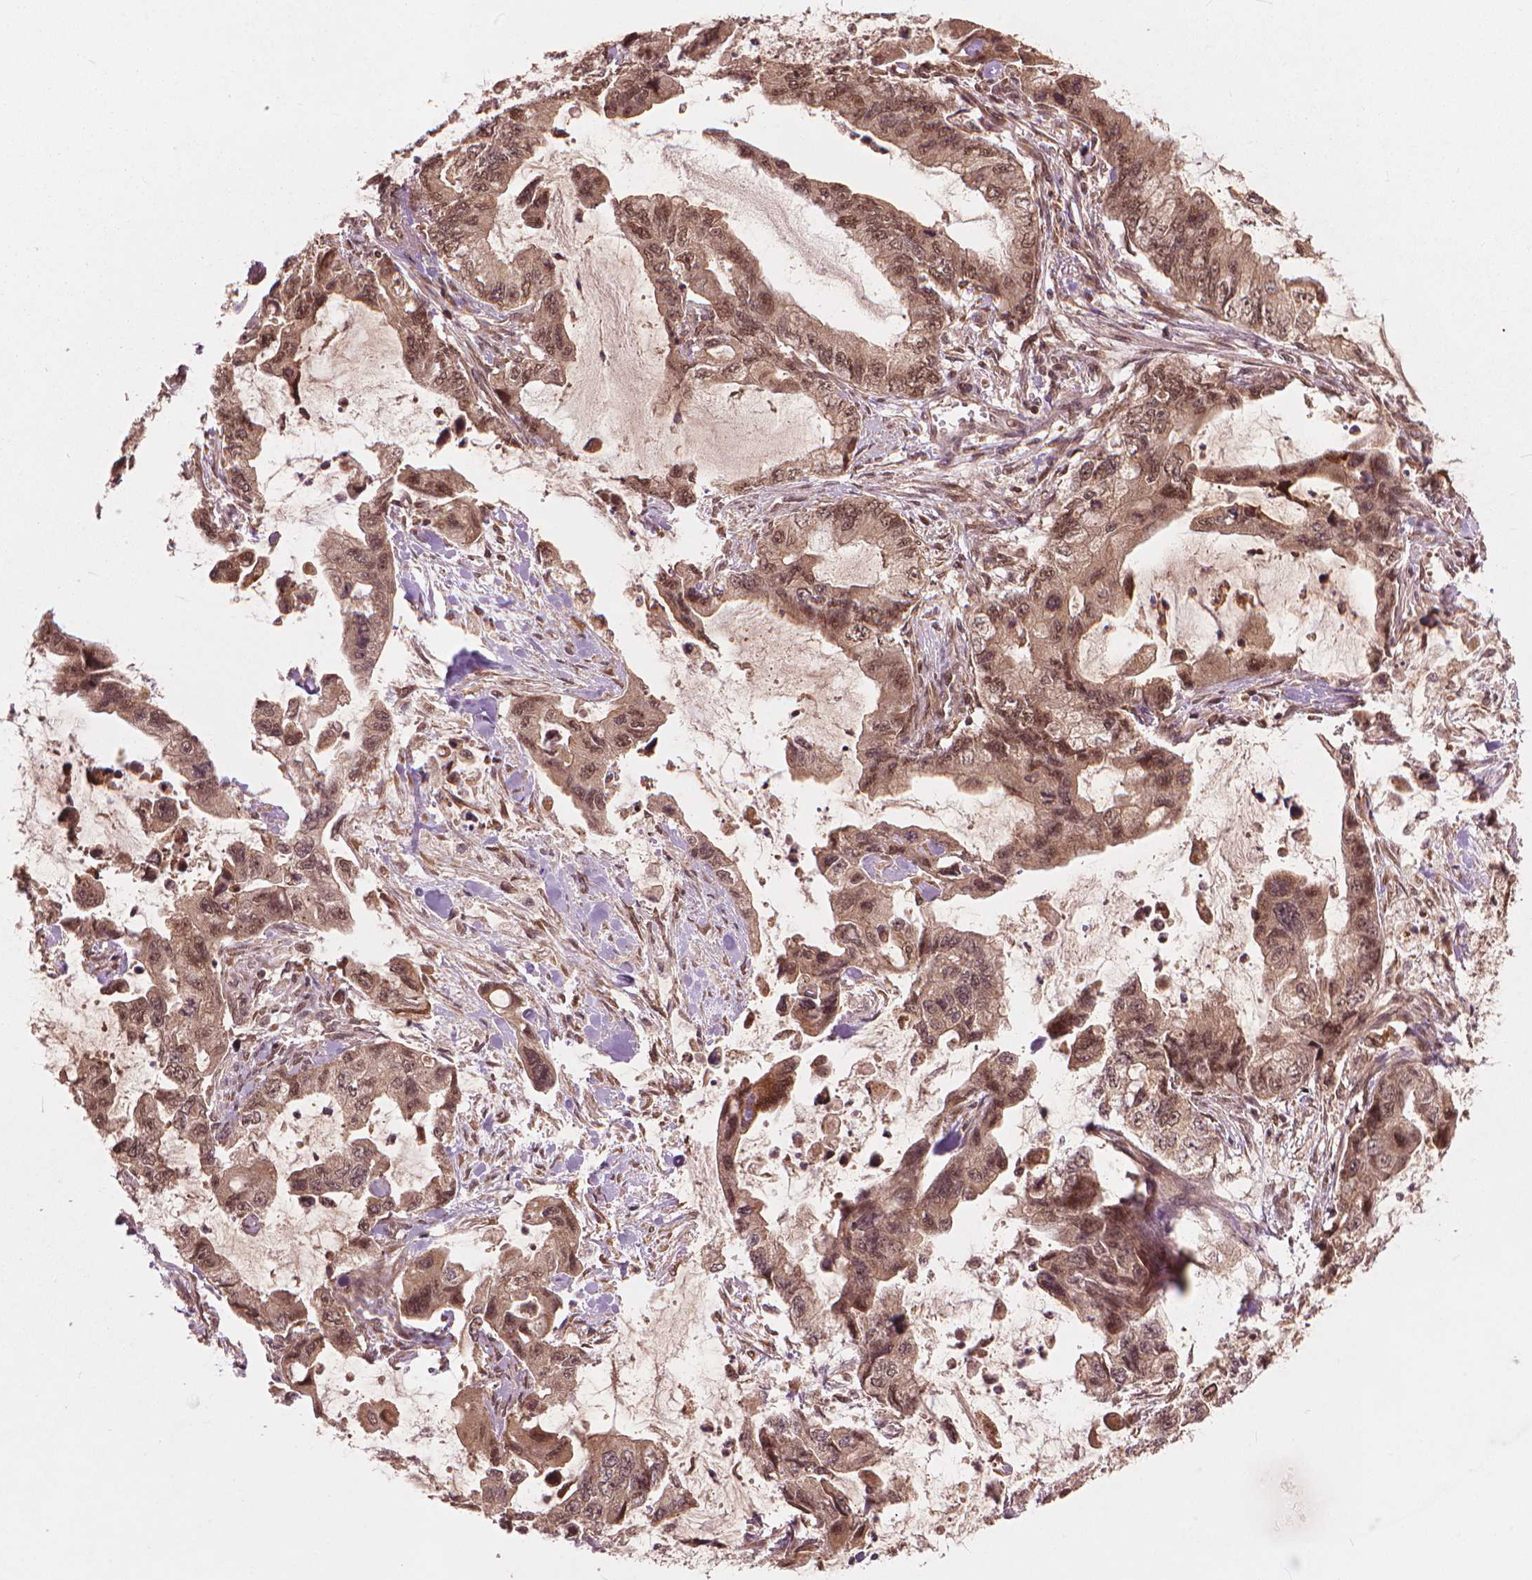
{"staining": {"intensity": "moderate", "quantity": "25%-75%", "location": "nuclear"}, "tissue": "stomach cancer", "cell_type": "Tumor cells", "image_type": "cancer", "snomed": [{"axis": "morphology", "description": "Adenocarcinoma, NOS"}, {"axis": "topography", "description": "Pancreas"}, {"axis": "topography", "description": "Stomach, upper"}, {"axis": "topography", "description": "Stomach"}], "caption": "Stomach cancer (adenocarcinoma) stained with DAB IHC demonstrates medium levels of moderate nuclear positivity in approximately 25%-75% of tumor cells. (IHC, brightfield microscopy, high magnification).", "gene": "SSU72", "patient": {"sex": "male", "age": 77}}